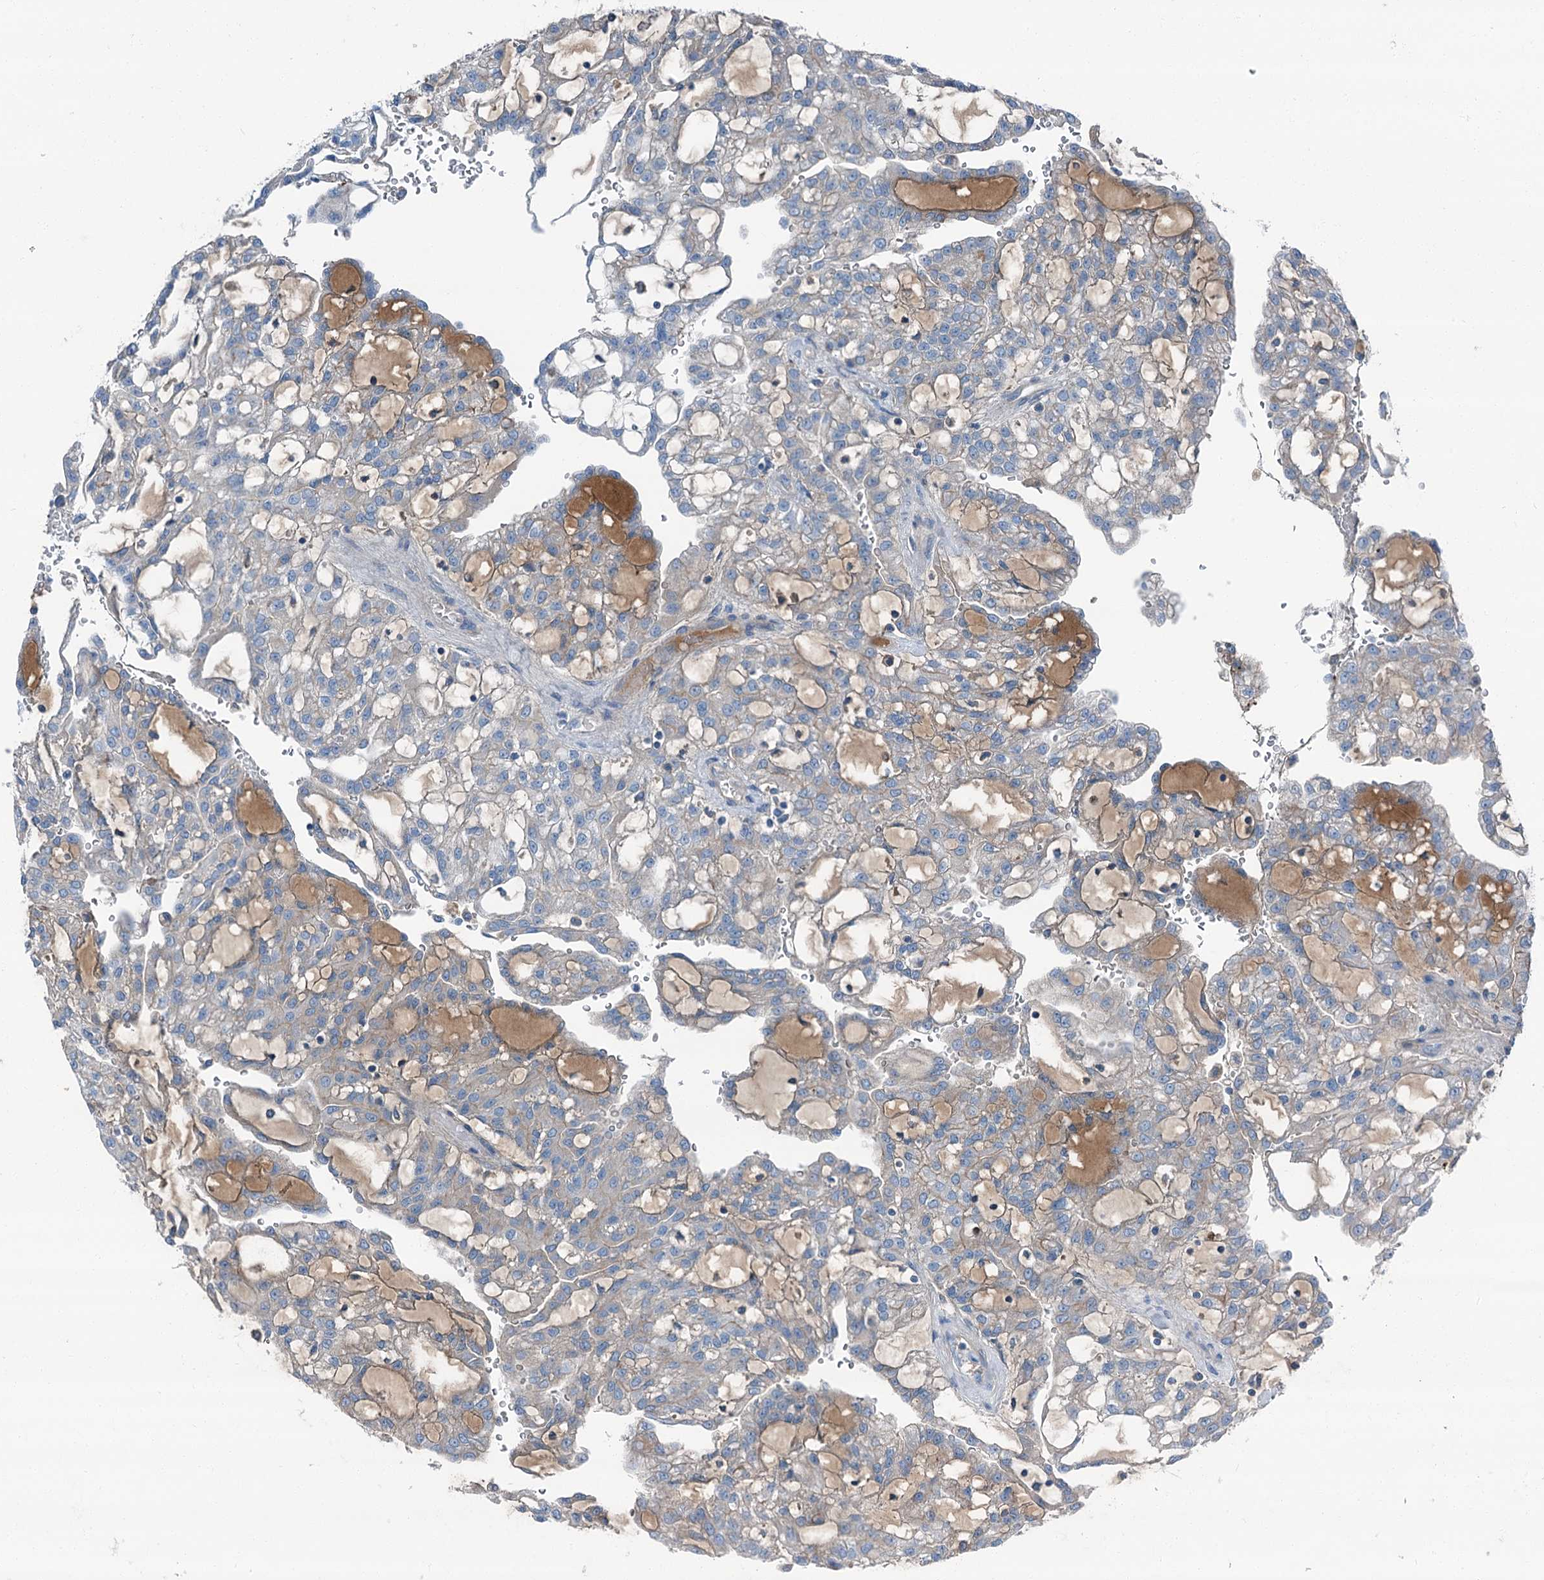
{"staining": {"intensity": "negative", "quantity": "none", "location": "none"}, "tissue": "renal cancer", "cell_type": "Tumor cells", "image_type": "cancer", "snomed": [{"axis": "morphology", "description": "Adenocarcinoma, NOS"}, {"axis": "topography", "description": "Kidney"}], "caption": "Renal cancer (adenocarcinoma) was stained to show a protein in brown. There is no significant expression in tumor cells. The staining is performed using DAB (3,3'-diaminobenzidine) brown chromogen with nuclei counter-stained in using hematoxylin.", "gene": "AXL", "patient": {"sex": "male", "age": 63}}